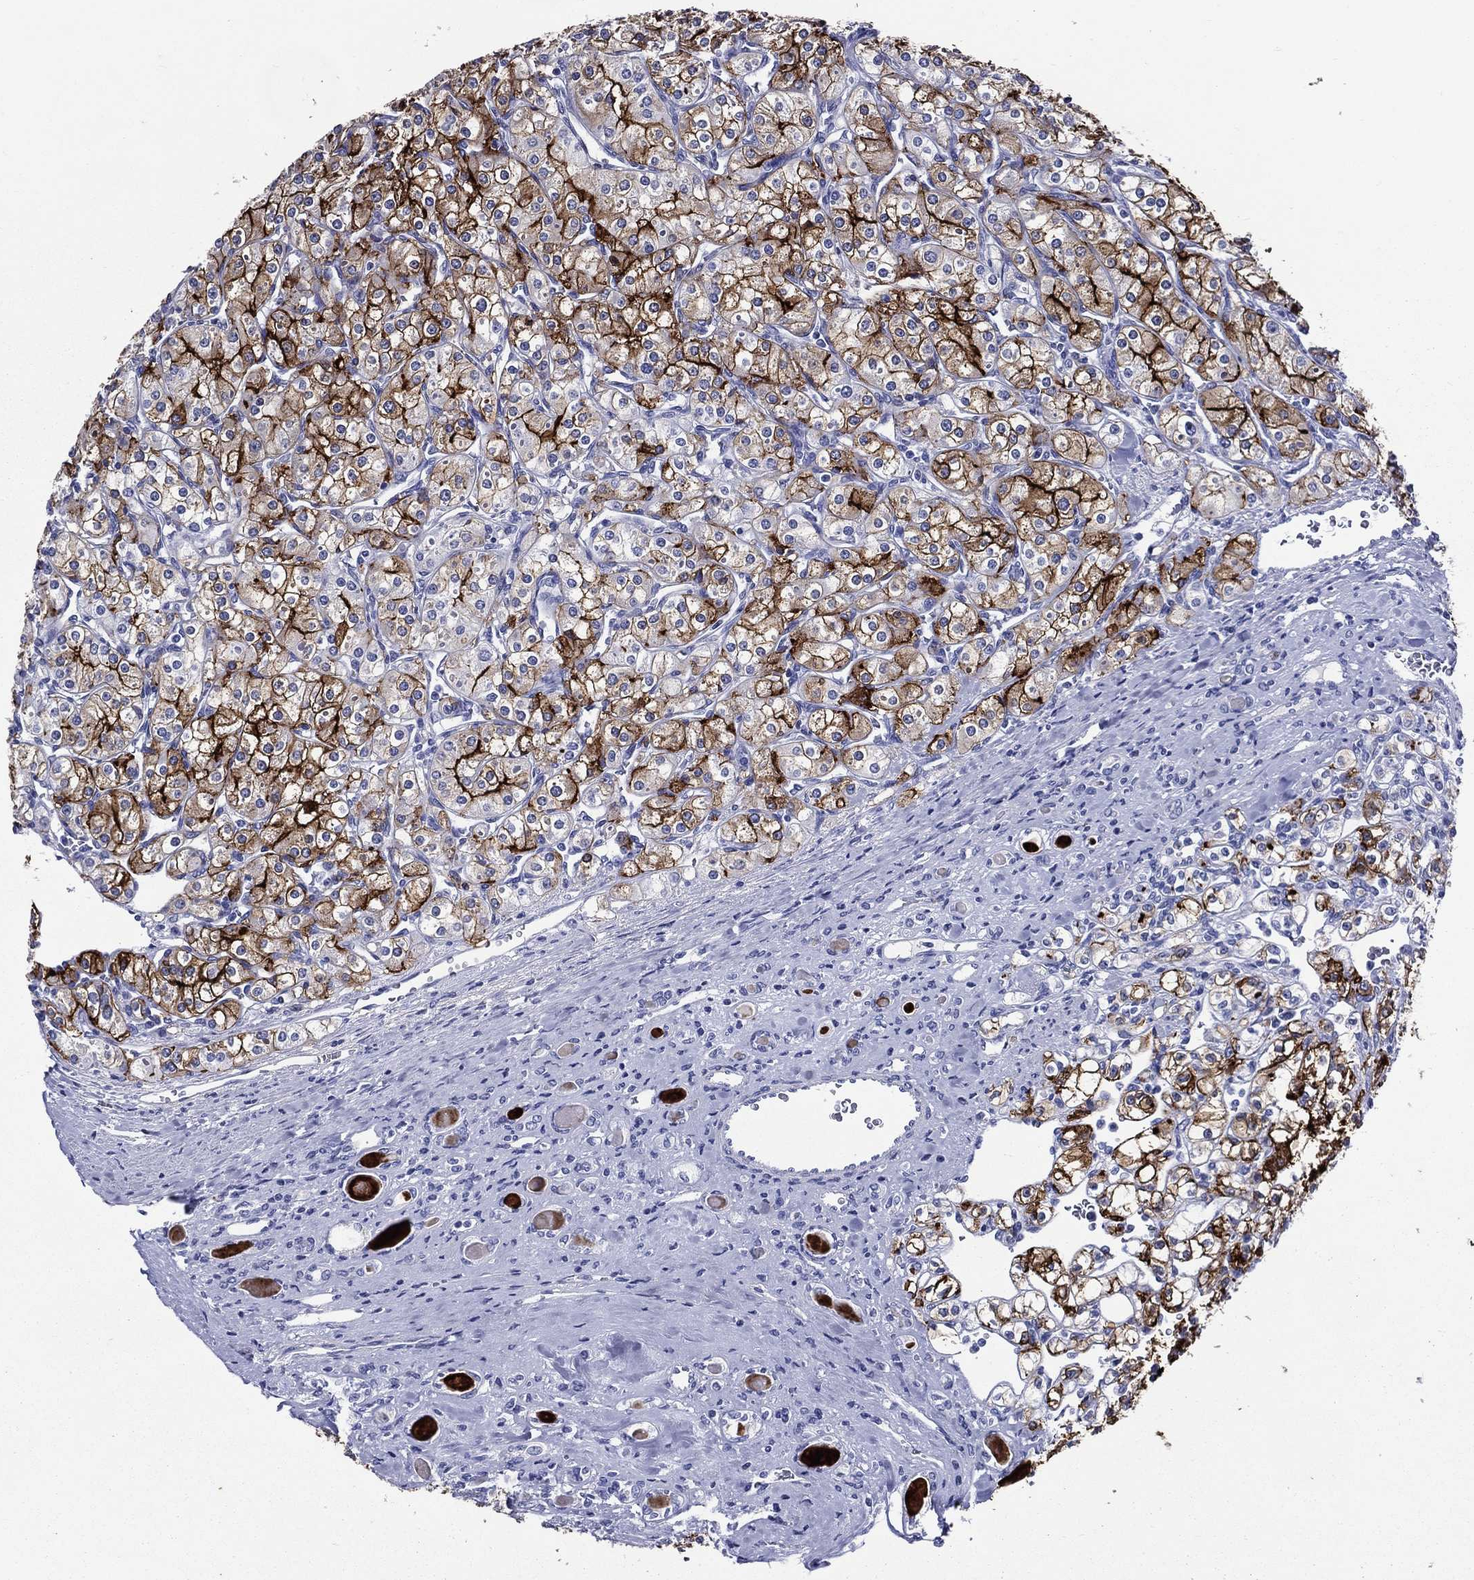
{"staining": {"intensity": "strong", "quantity": "25%-75%", "location": "cytoplasmic/membranous"}, "tissue": "renal cancer", "cell_type": "Tumor cells", "image_type": "cancer", "snomed": [{"axis": "morphology", "description": "Adenocarcinoma, NOS"}, {"axis": "topography", "description": "Kidney"}], "caption": "About 25%-75% of tumor cells in adenocarcinoma (renal) show strong cytoplasmic/membranous protein expression as visualized by brown immunohistochemical staining.", "gene": "ACE2", "patient": {"sex": "male", "age": 77}}